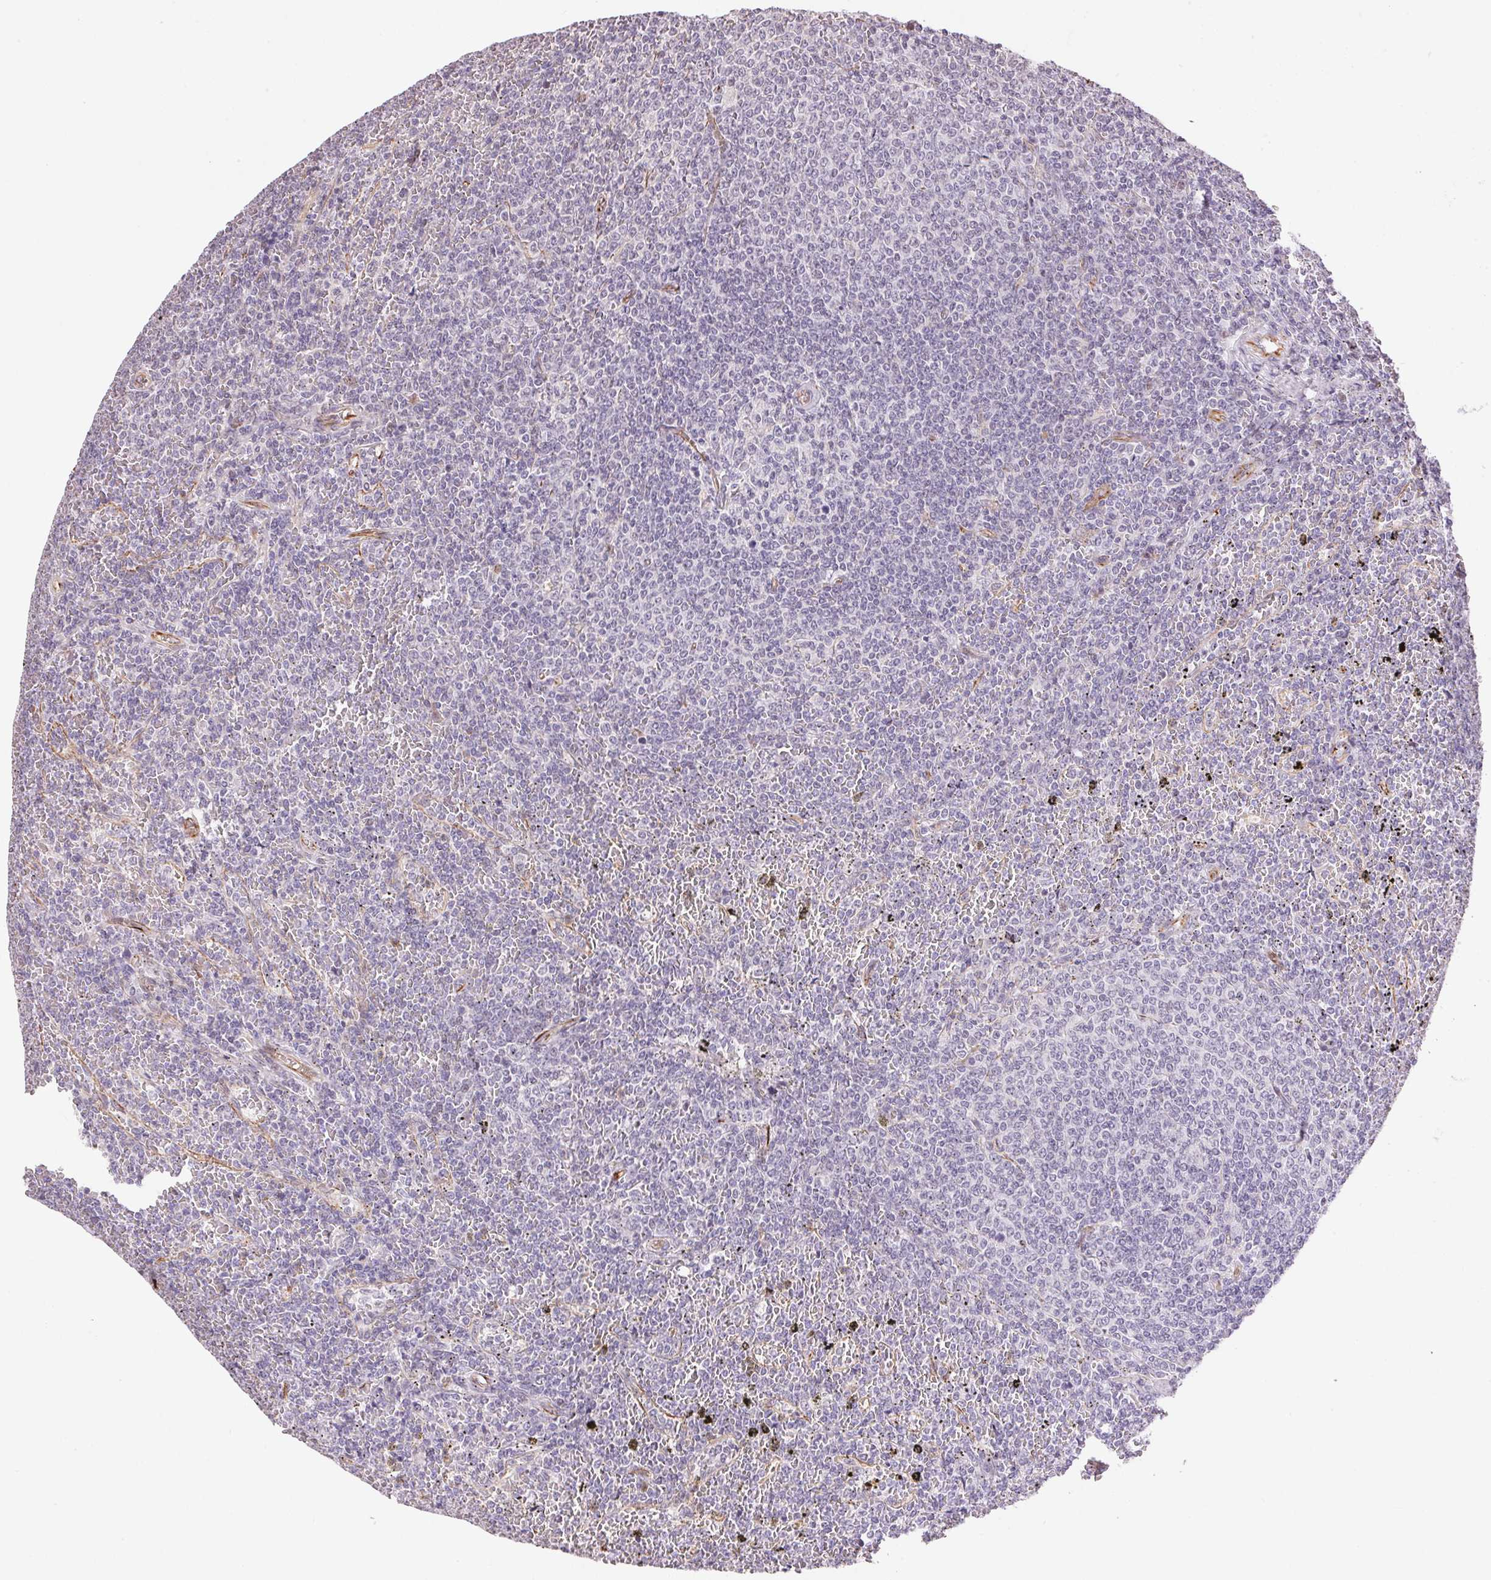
{"staining": {"intensity": "negative", "quantity": "none", "location": "none"}, "tissue": "lymphoma", "cell_type": "Tumor cells", "image_type": "cancer", "snomed": [{"axis": "morphology", "description": "Malignant lymphoma, non-Hodgkin's type, Low grade"}, {"axis": "topography", "description": "Spleen"}], "caption": "Immunohistochemistry of human lymphoma demonstrates no positivity in tumor cells.", "gene": "GYG2", "patient": {"sex": "female", "age": 77}}